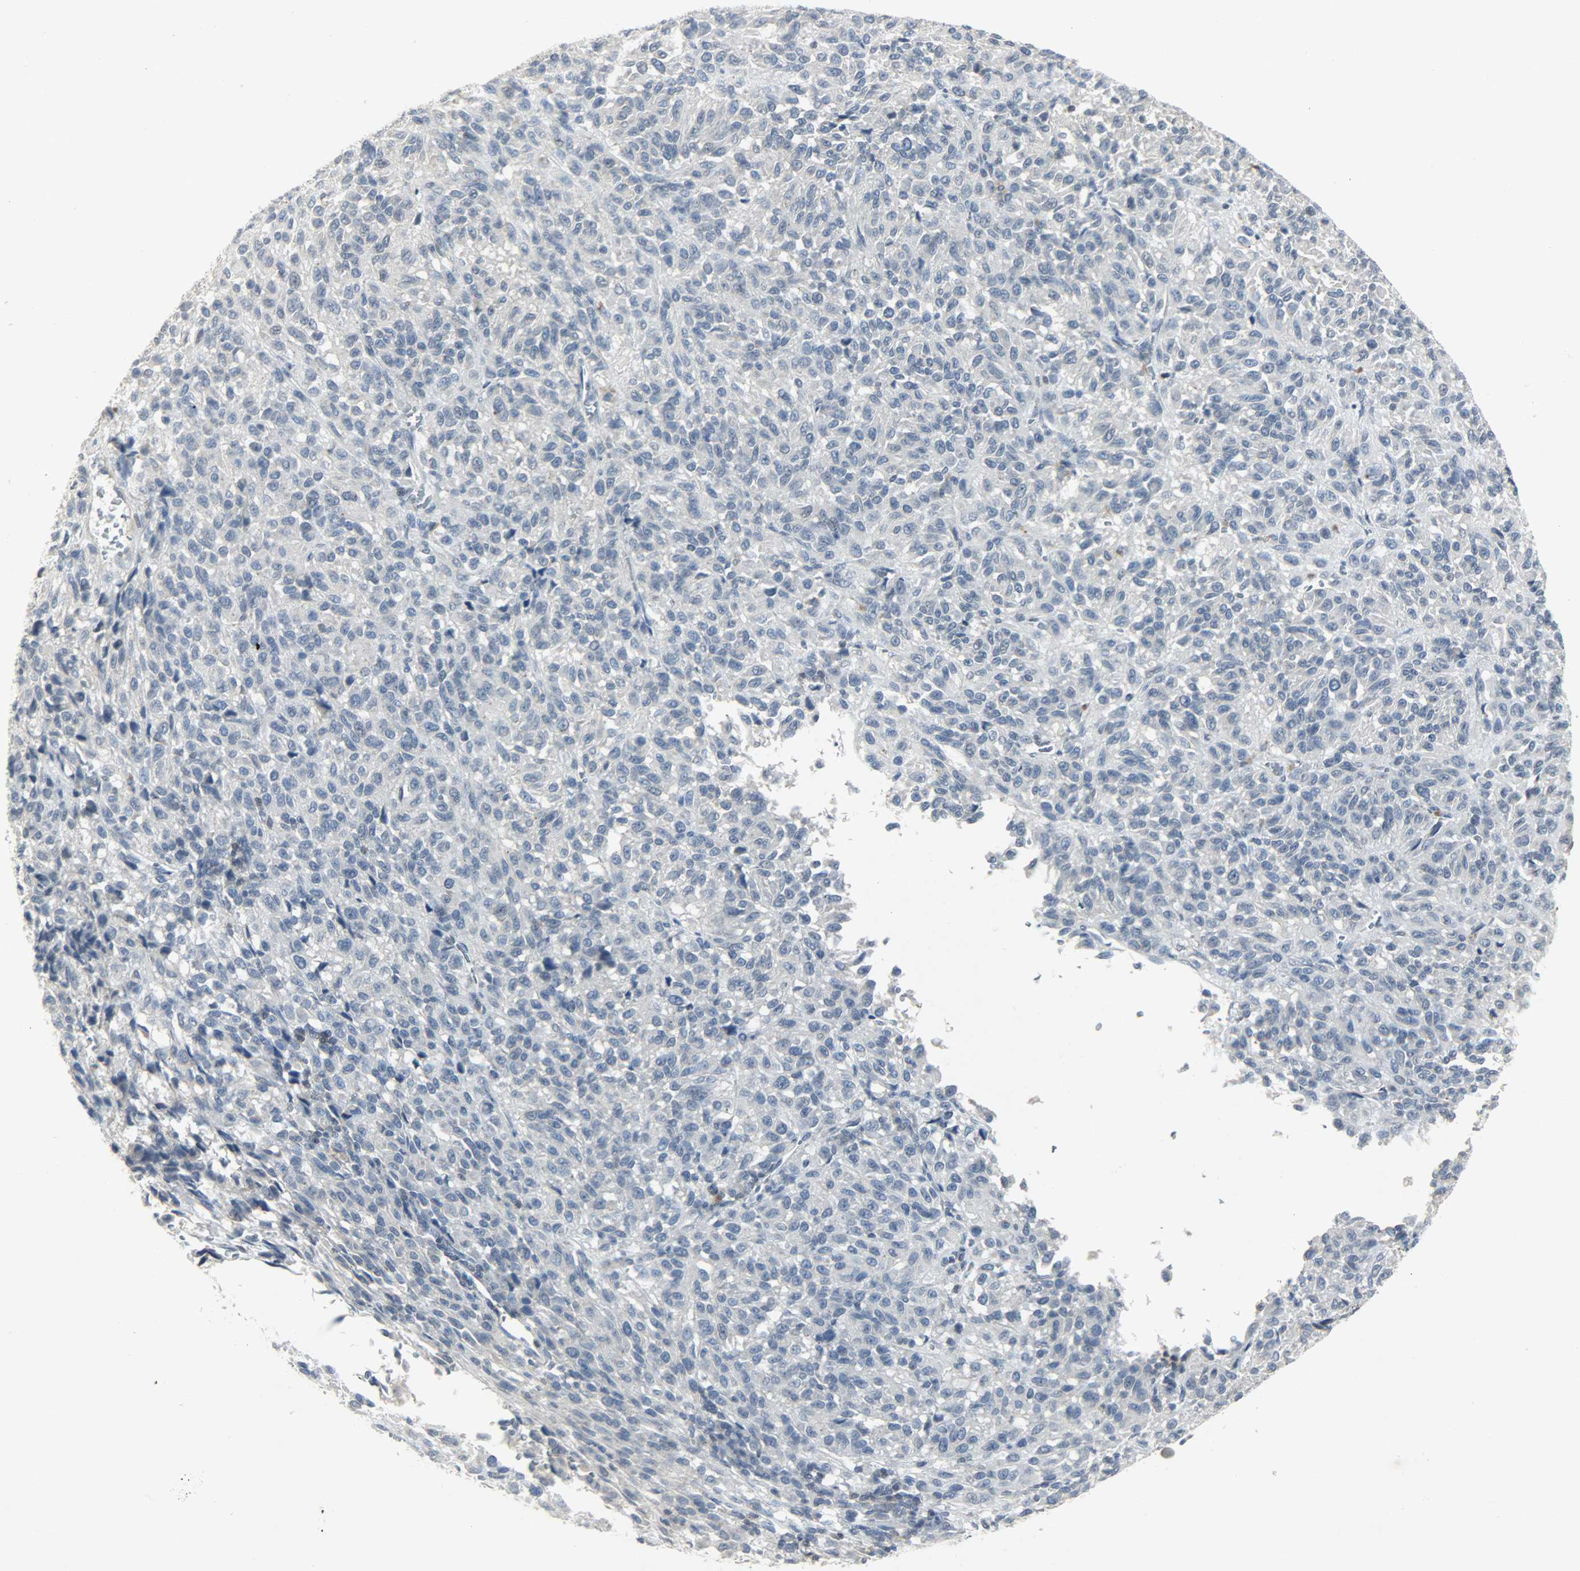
{"staining": {"intensity": "negative", "quantity": "none", "location": "none"}, "tissue": "melanoma", "cell_type": "Tumor cells", "image_type": "cancer", "snomed": [{"axis": "morphology", "description": "Malignant melanoma, Metastatic site"}, {"axis": "topography", "description": "Lung"}], "caption": "IHC histopathology image of malignant melanoma (metastatic site) stained for a protein (brown), which shows no positivity in tumor cells.", "gene": "CAMK4", "patient": {"sex": "male", "age": 64}}